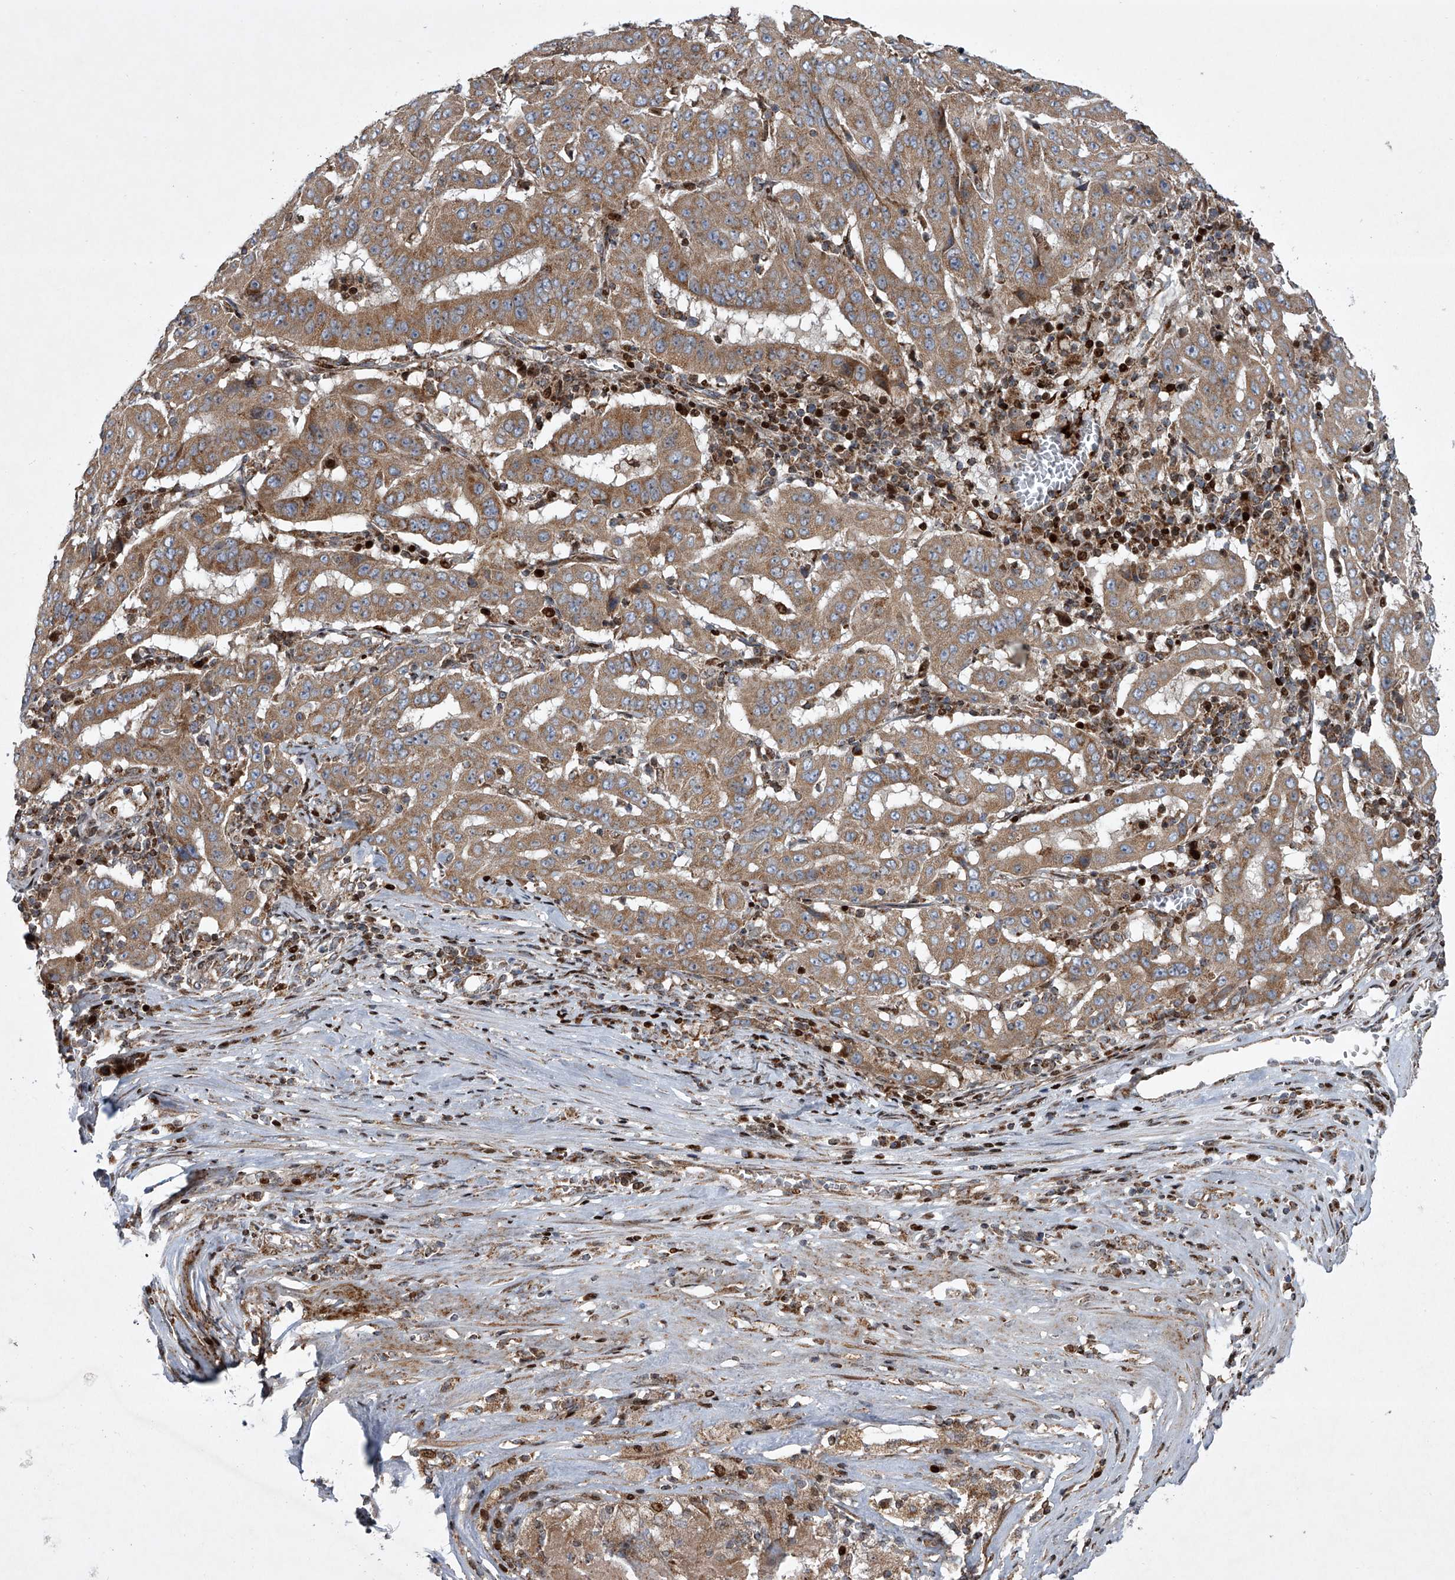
{"staining": {"intensity": "moderate", "quantity": ">75%", "location": "cytoplasmic/membranous"}, "tissue": "pancreatic cancer", "cell_type": "Tumor cells", "image_type": "cancer", "snomed": [{"axis": "morphology", "description": "Adenocarcinoma, NOS"}, {"axis": "topography", "description": "Pancreas"}], "caption": "Protein staining demonstrates moderate cytoplasmic/membranous expression in approximately >75% of tumor cells in pancreatic adenocarcinoma.", "gene": "STRADA", "patient": {"sex": "male", "age": 63}}